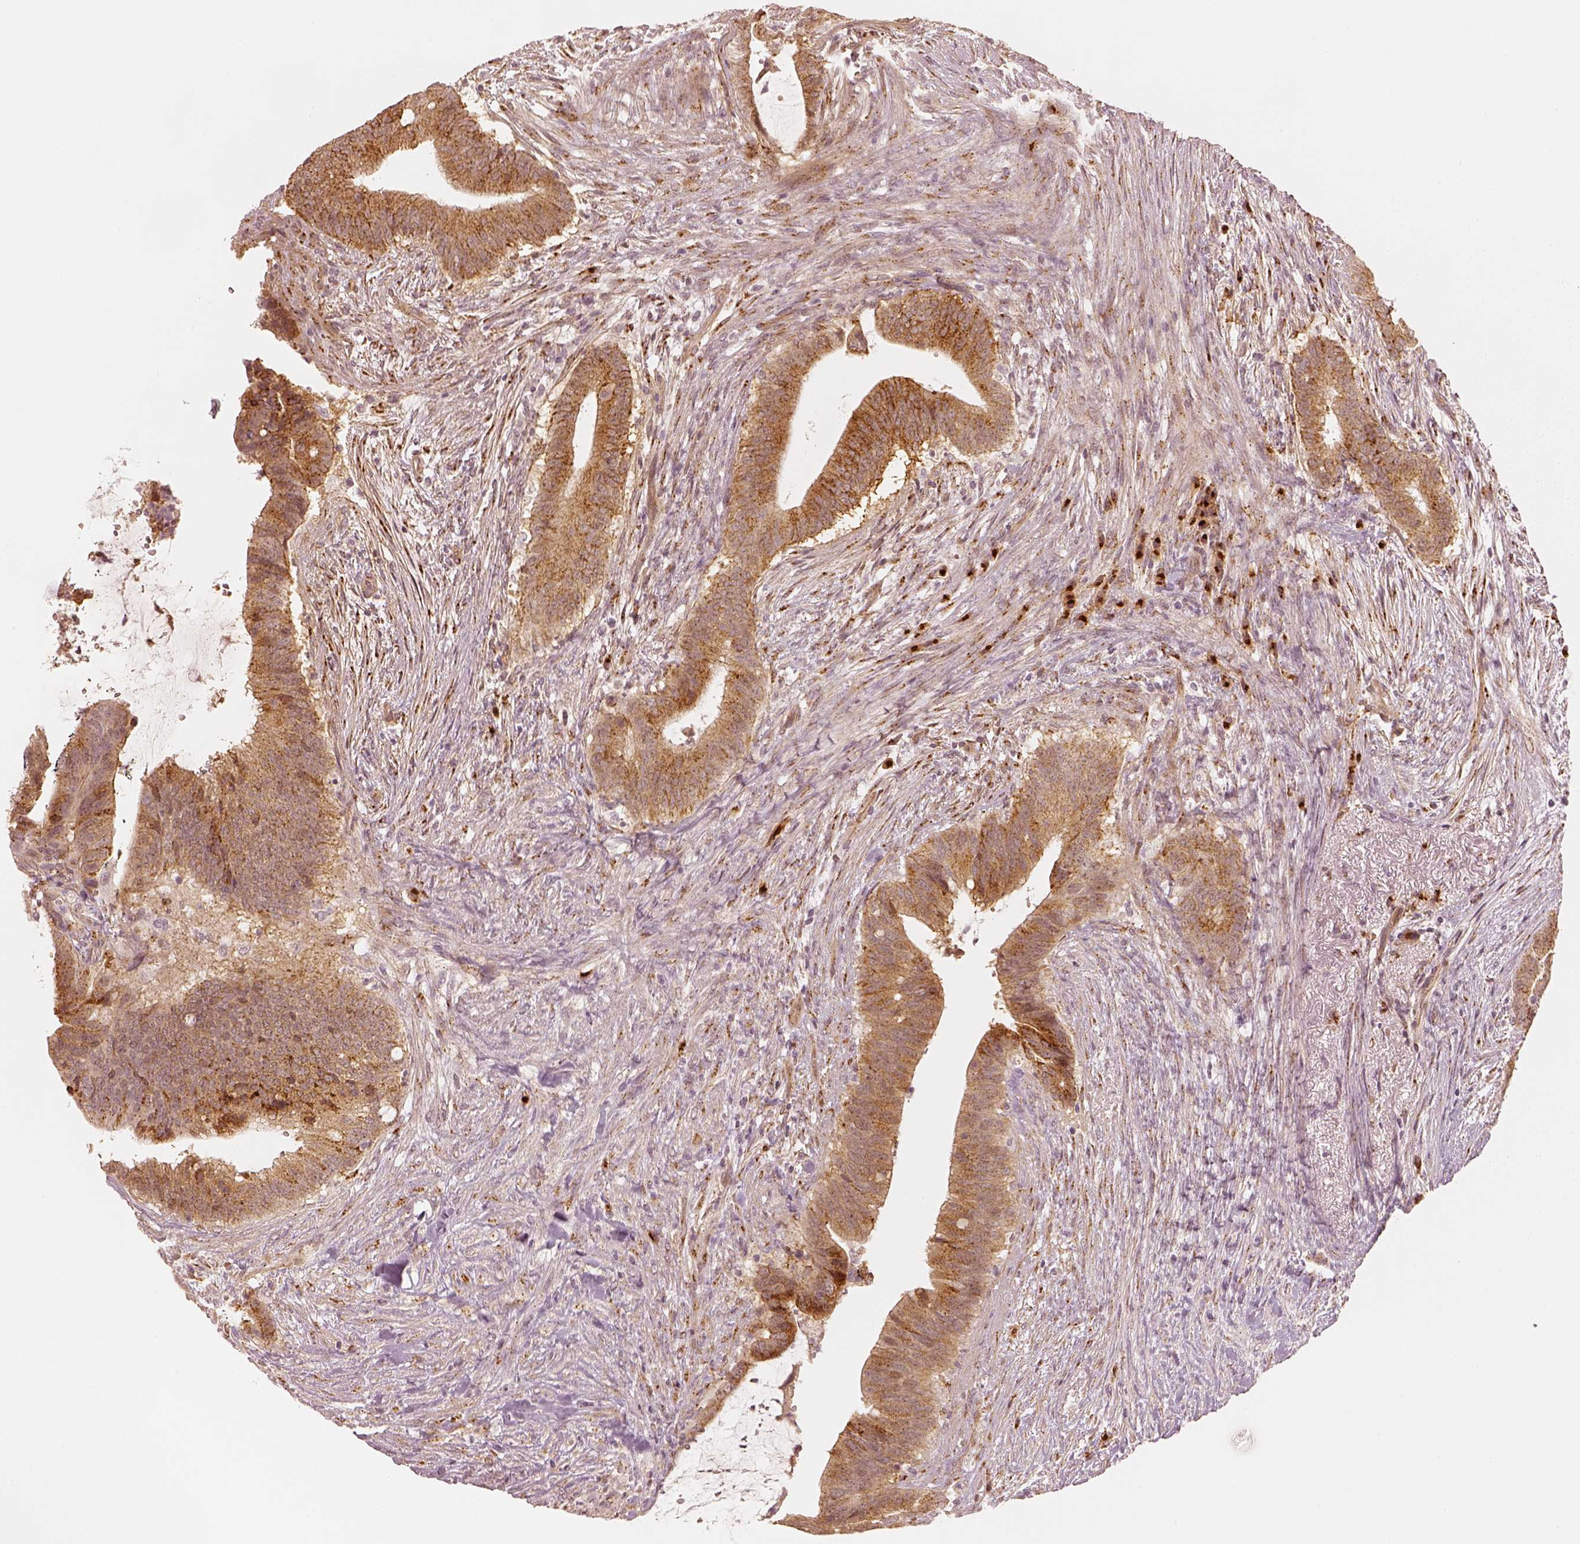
{"staining": {"intensity": "moderate", "quantity": "25%-75%", "location": "cytoplasmic/membranous"}, "tissue": "colorectal cancer", "cell_type": "Tumor cells", "image_type": "cancer", "snomed": [{"axis": "morphology", "description": "Adenocarcinoma, NOS"}, {"axis": "topography", "description": "Colon"}], "caption": "The image displays a brown stain indicating the presence of a protein in the cytoplasmic/membranous of tumor cells in adenocarcinoma (colorectal).", "gene": "GORASP2", "patient": {"sex": "female", "age": 43}}